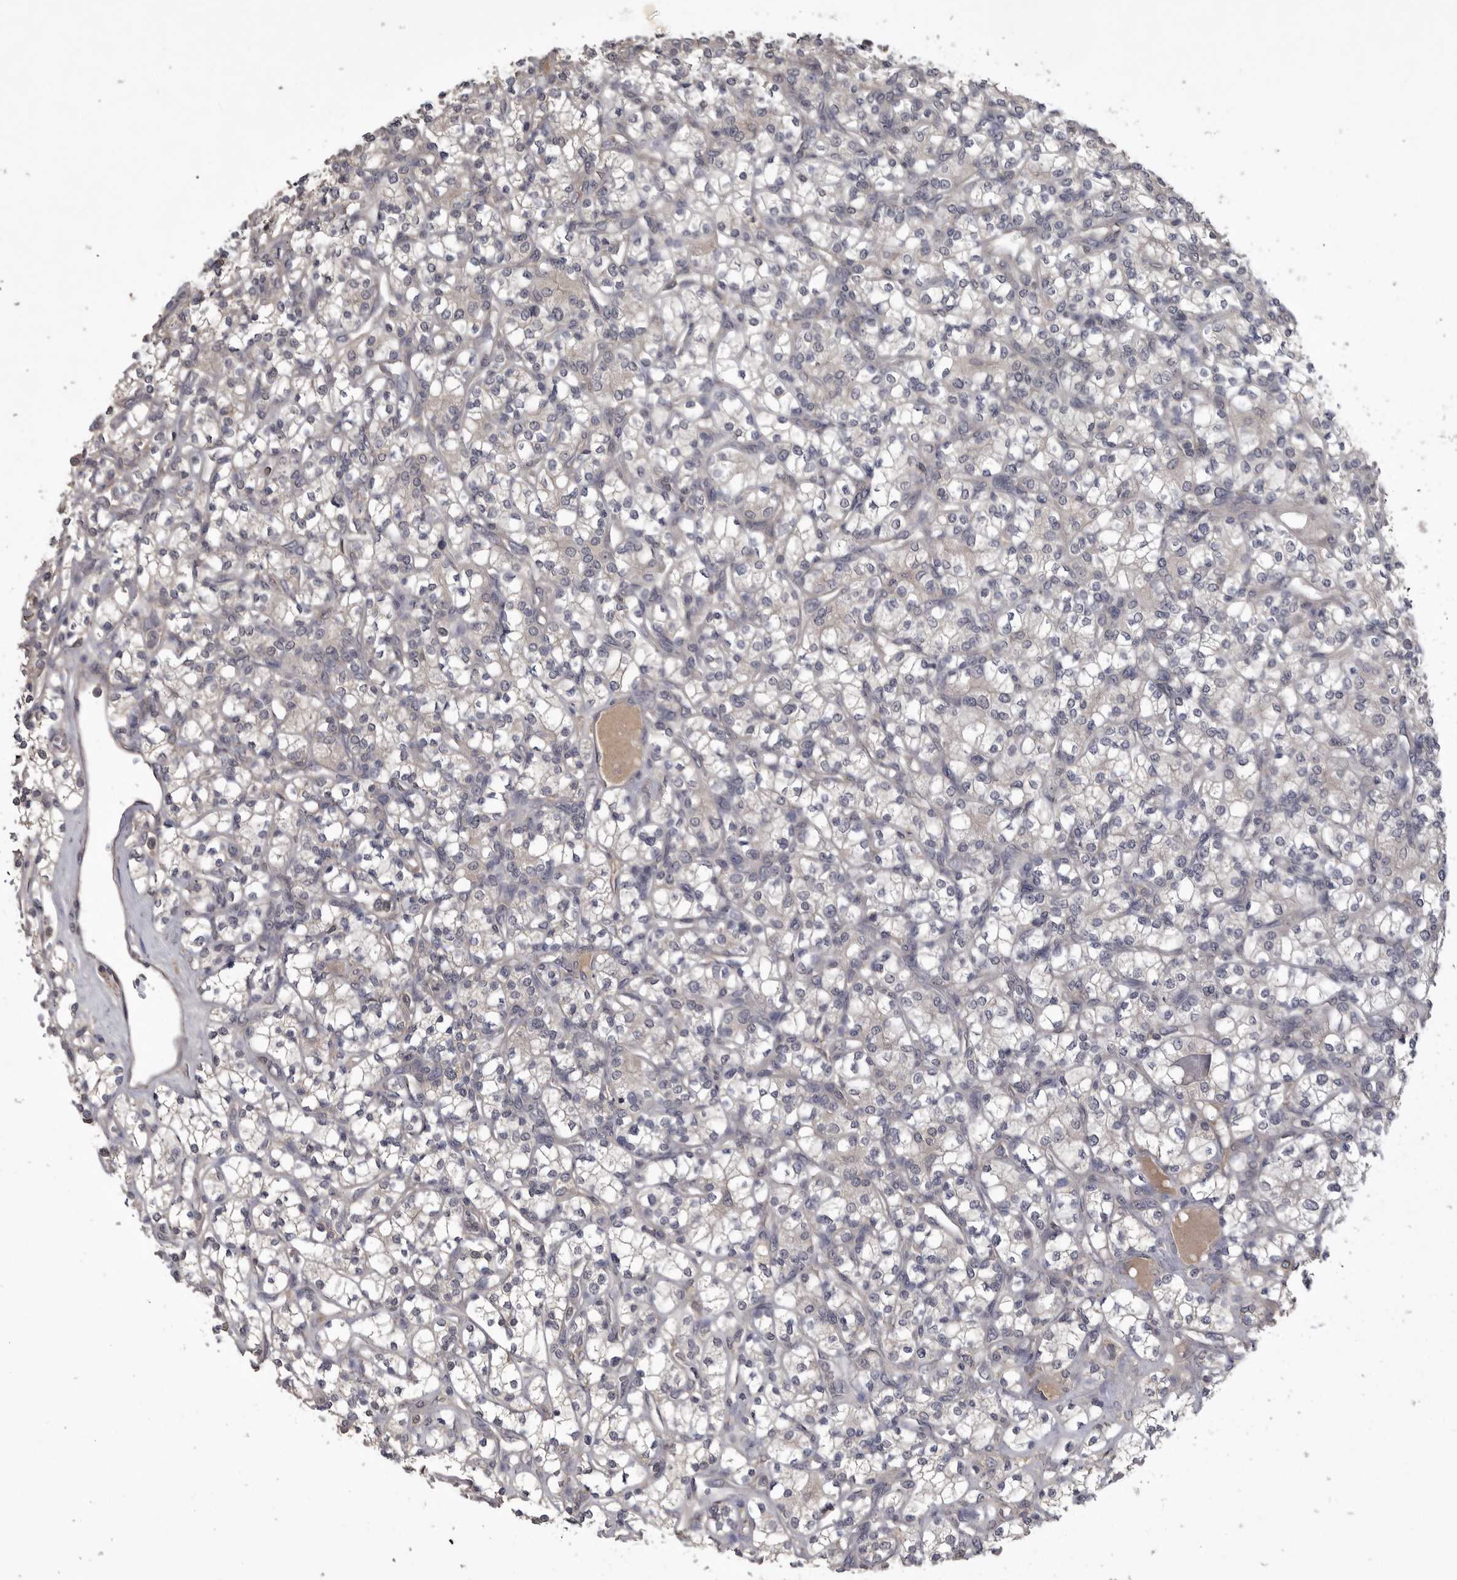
{"staining": {"intensity": "negative", "quantity": "none", "location": "none"}, "tissue": "renal cancer", "cell_type": "Tumor cells", "image_type": "cancer", "snomed": [{"axis": "morphology", "description": "Adenocarcinoma, NOS"}, {"axis": "topography", "description": "Kidney"}], "caption": "The IHC histopathology image has no significant staining in tumor cells of renal adenocarcinoma tissue.", "gene": "ZNF114", "patient": {"sex": "male", "age": 77}}